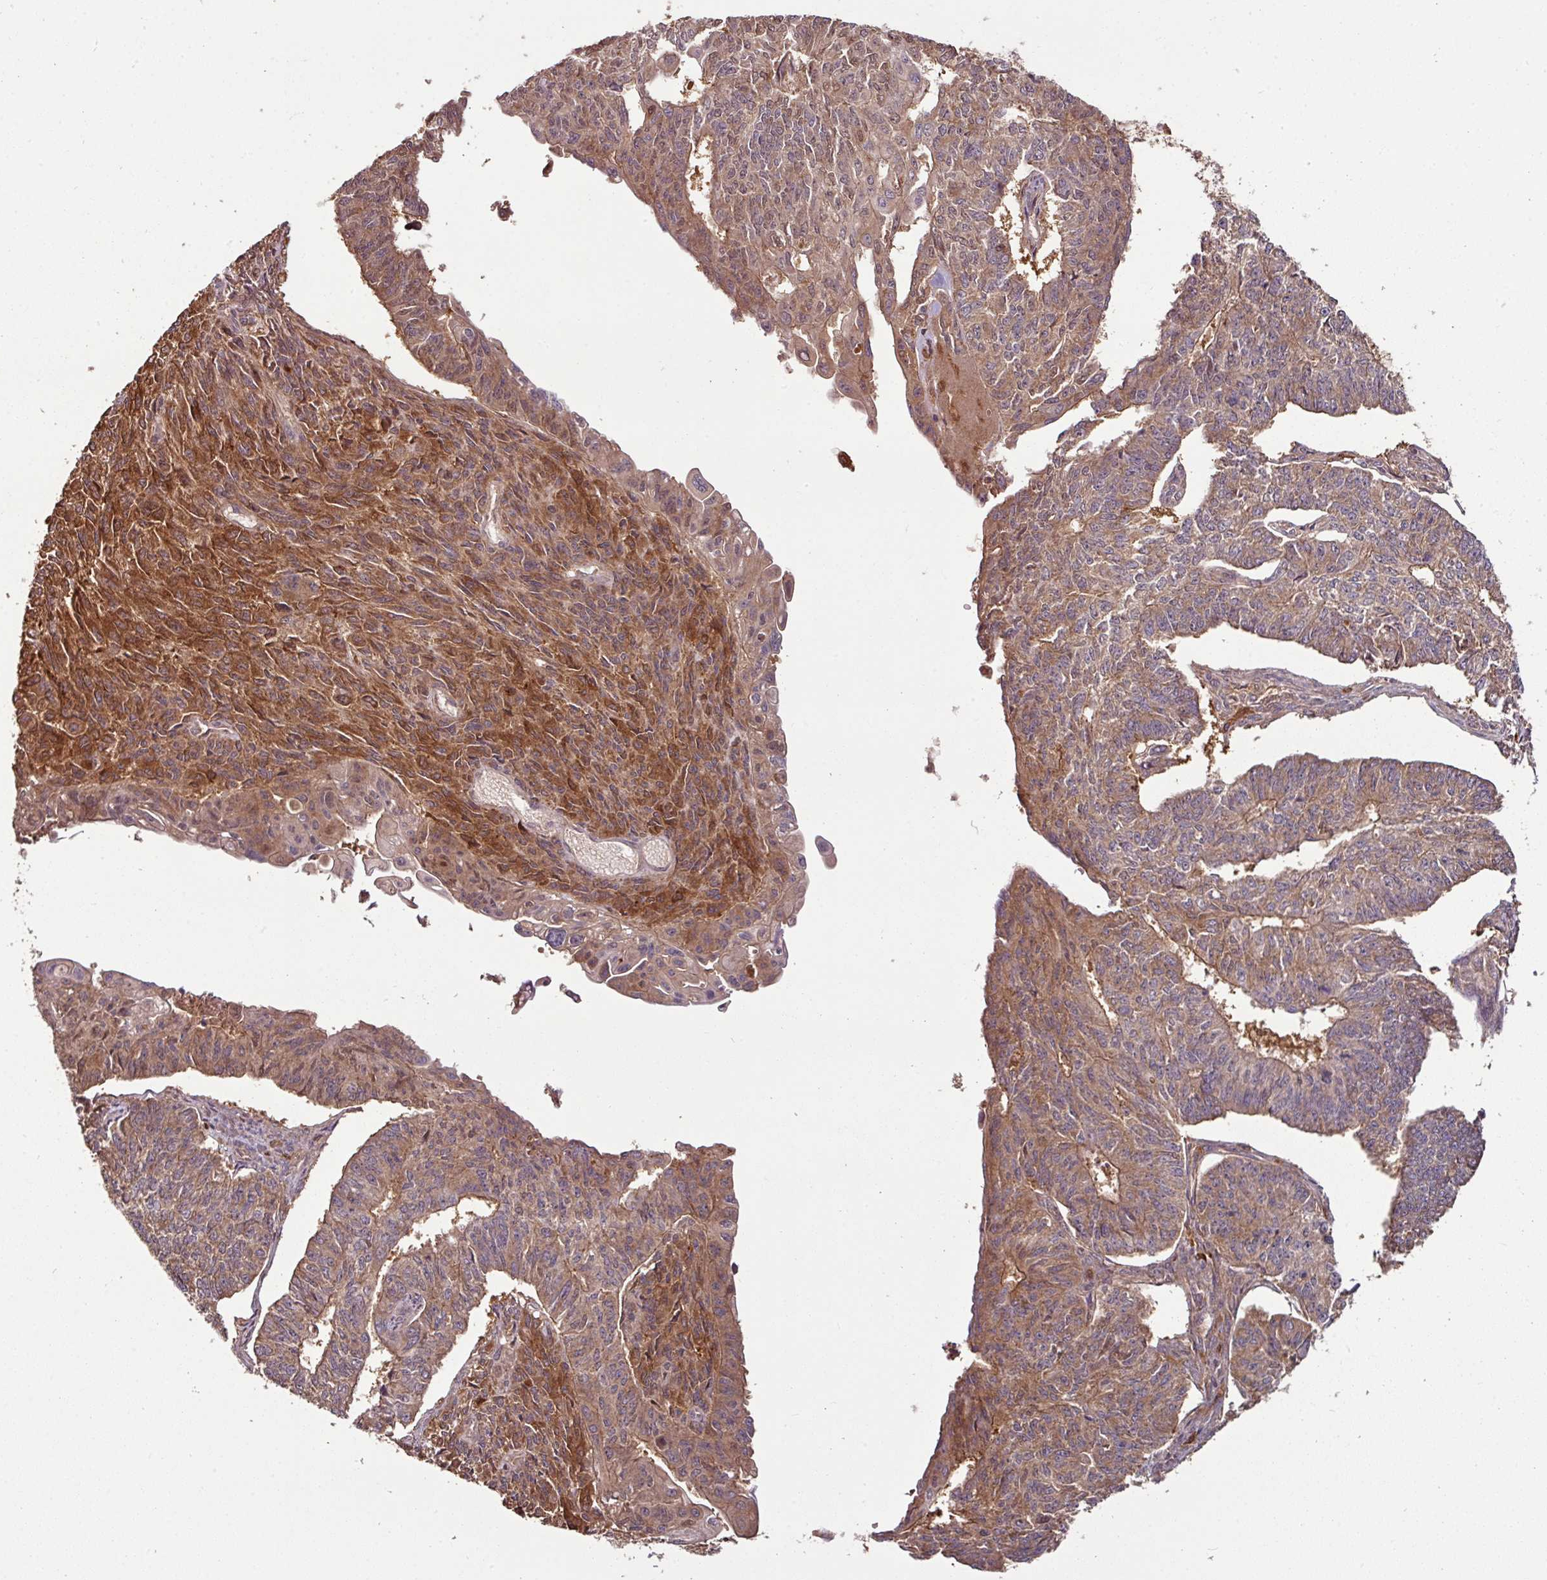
{"staining": {"intensity": "moderate", "quantity": ">75%", "location": "cytoplasmic/membranous"}, "tissue": "endometrial cancer", "cell_type": "Tumor cells", "image_type": "cancer", "snomed": [{"axis": "morphology", "description": "Adenocarcinoma, NOS"}, {"axis": "topography", "description": "Endometrium"}], "caption": "Immunohistochemical staining of human adenocarcinoma (endometrial) reveals medium levels of moderate cytoplasmic/membranous protein staining in approximately >75% of tumor cells.", "gene": "GNPDA1", "patient": {"sex": "female", "age": 32}}